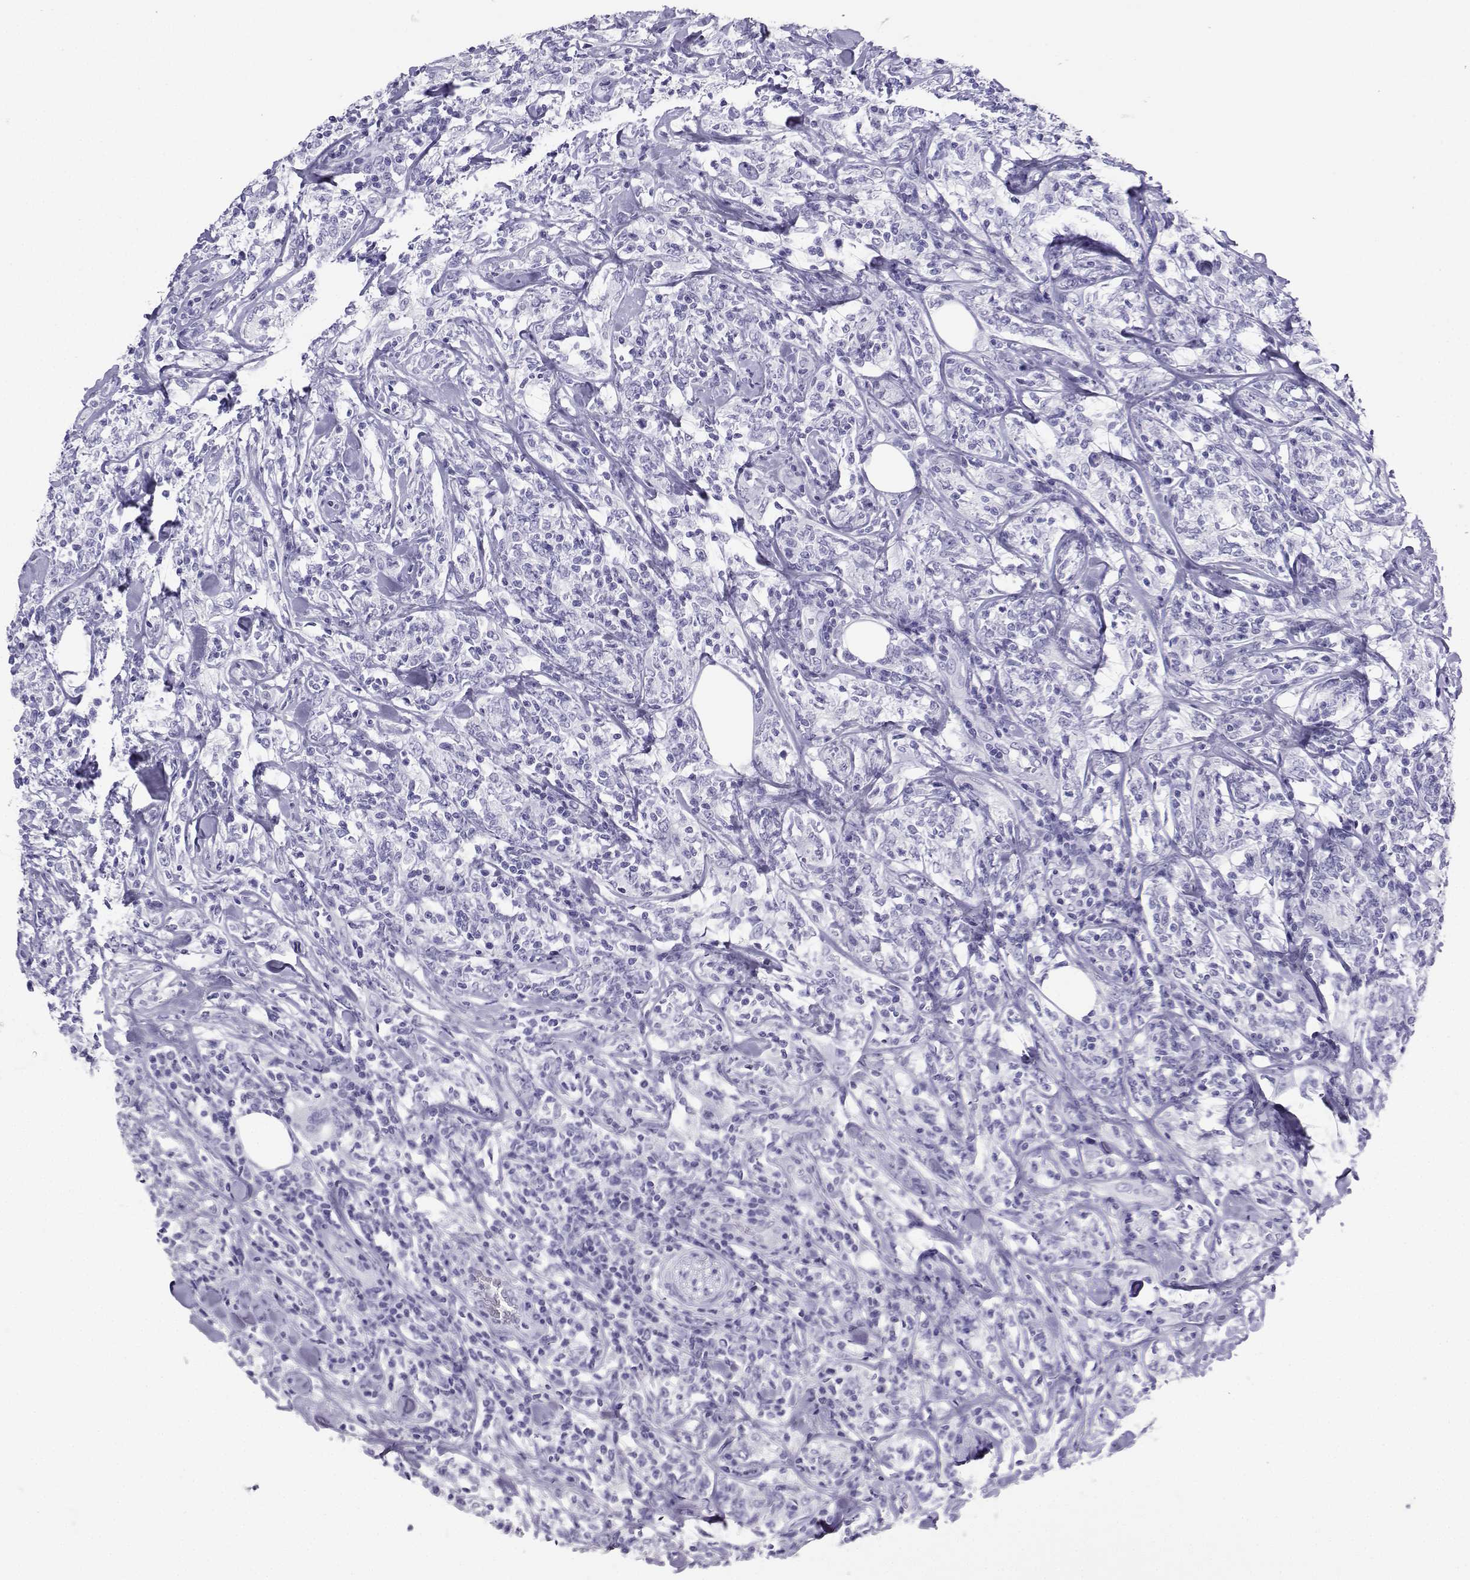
{"staining": {"intensity": "negative", "quantity": "none", "location": "none"}, "tissue": "lymphoma", "cell_type": "Tumor cells", "image_type": "cancer", "snomed": [{"axis": "morphology", "description": "Malignant lymphoma, non-Hodgkin's type, High grade"}, {"axis": "topography", "description": "Lymph node"}], "caption": "A high-resolution photomicrograph shows IHC staining of lymphoma, which demonstrates no significant expression in tumor cells.", "gene": "LORICRIN", "patient": {"sex": "female", "age": 84}}